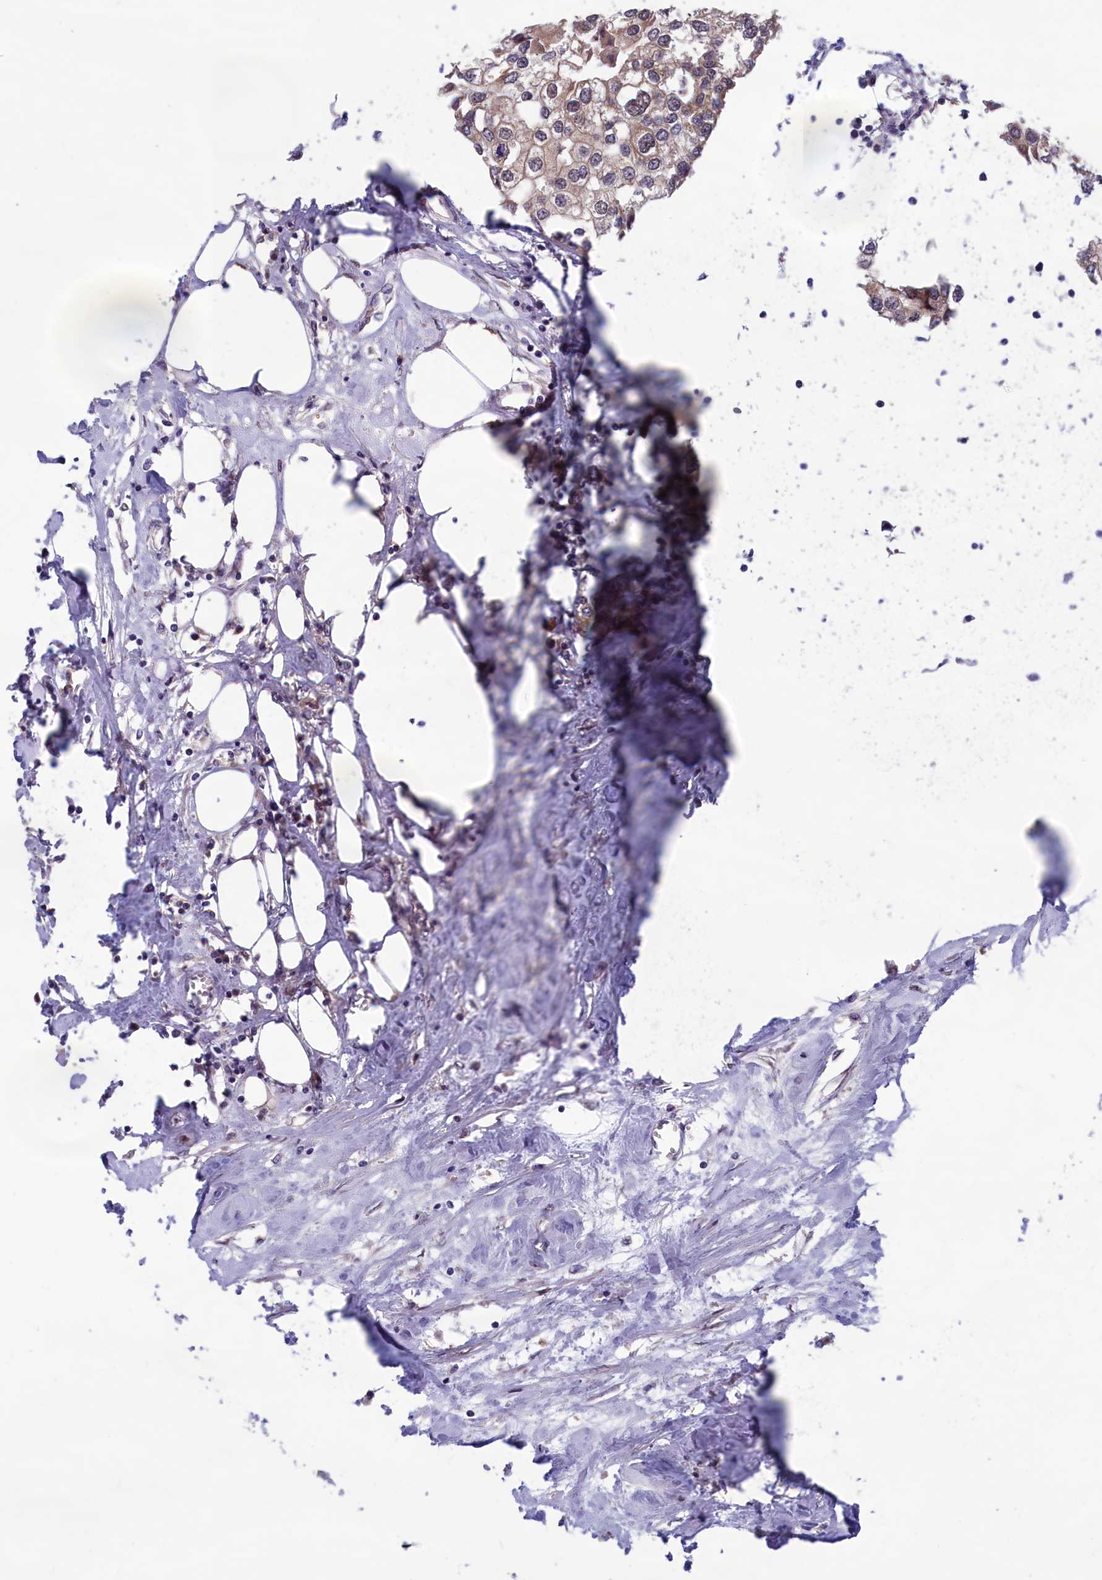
{"staining": {"intensity": "weak", "quantity": ">75%", "location": "cytoplasmic/membranous"}, "tissue": "urothelial cancer", "cell_type": "Tumor cells", "image_type": "cancer", "snomed": [{"axis": "morphology", "description": "Urothelial carcinoma, High grade"}, {"axis": "topography", "description": "Urinary bladder"}], "caption": "Immunohistochemistry (IHC) (DAB (3,3'-diaminobenzidine)) staining of urothelial cancer exhibits weak cytoplasmic/membranous protein positivity in approximately >75% of tumor cells.", "gene": "CCDC15", "patient": {"sex": "male", "age": 64}}